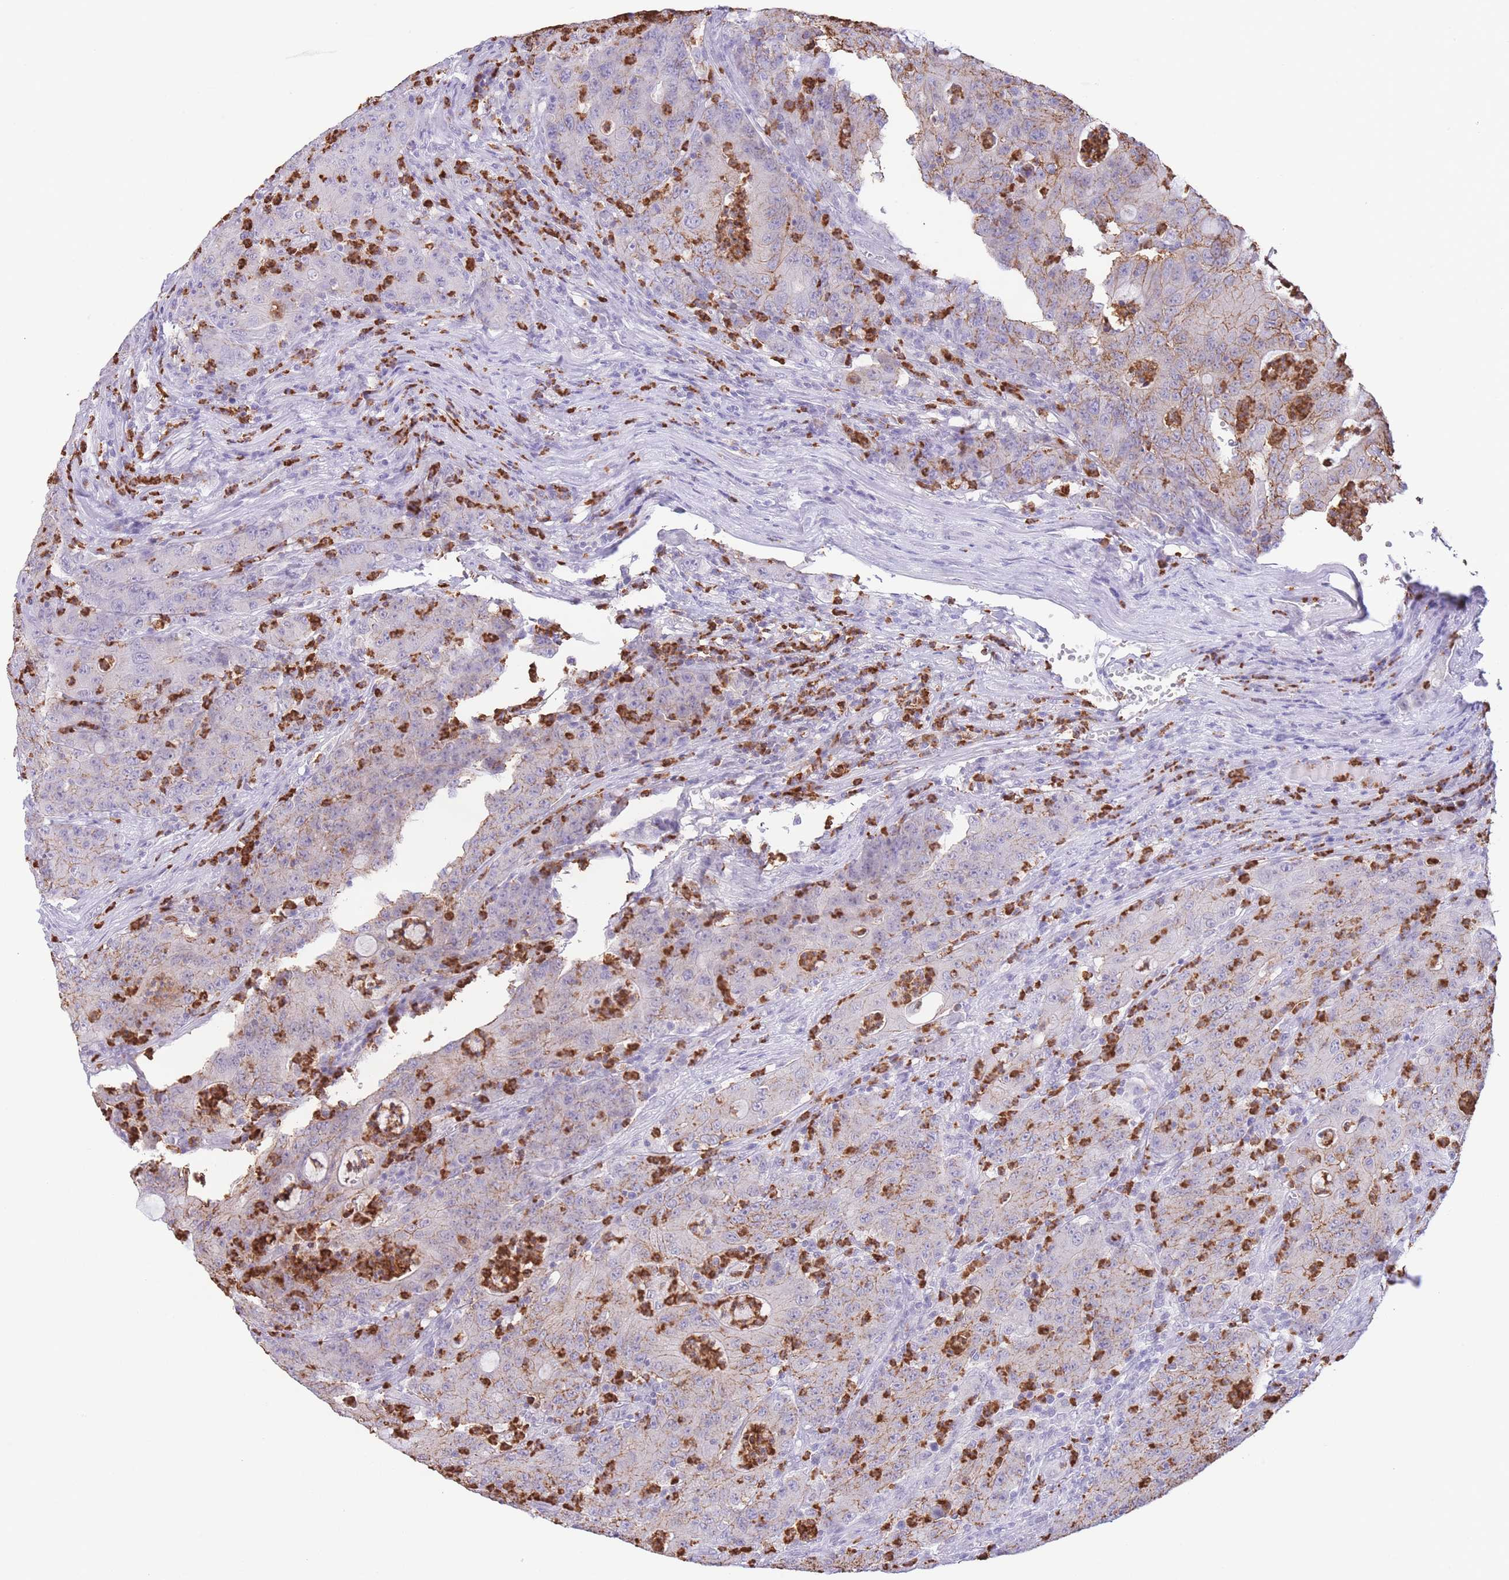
{"staining": {"intensity": "weak", "quantity": "25%-75%", "location": "cytoplasmic/membranous"}, "tissue": "colorectal cancer", "cell_type": "Tumor cells", "image_type": "cancer", "snomed": [{"axis": "morphology", "description": "Adenocarcinoma, NOS"}, {"axis": "topography", "description": "Colon"}], "caption": "Immunohistochemistry staining of colorectal adenocarcinoma, which exhibits low levels of weak cytoplasmic/membranous staining in about 25%-75% of tumor cells indicating weak cytoplasmic/membranous protein staining. The staining was performed using DAB (3,3'-diaminobenzidine) (brown) for protein detection and nuclei were counterstained in hematoxylin (blue).", "gene": "LCLAT1", "patient": {"sex": "male", "age": 83}}